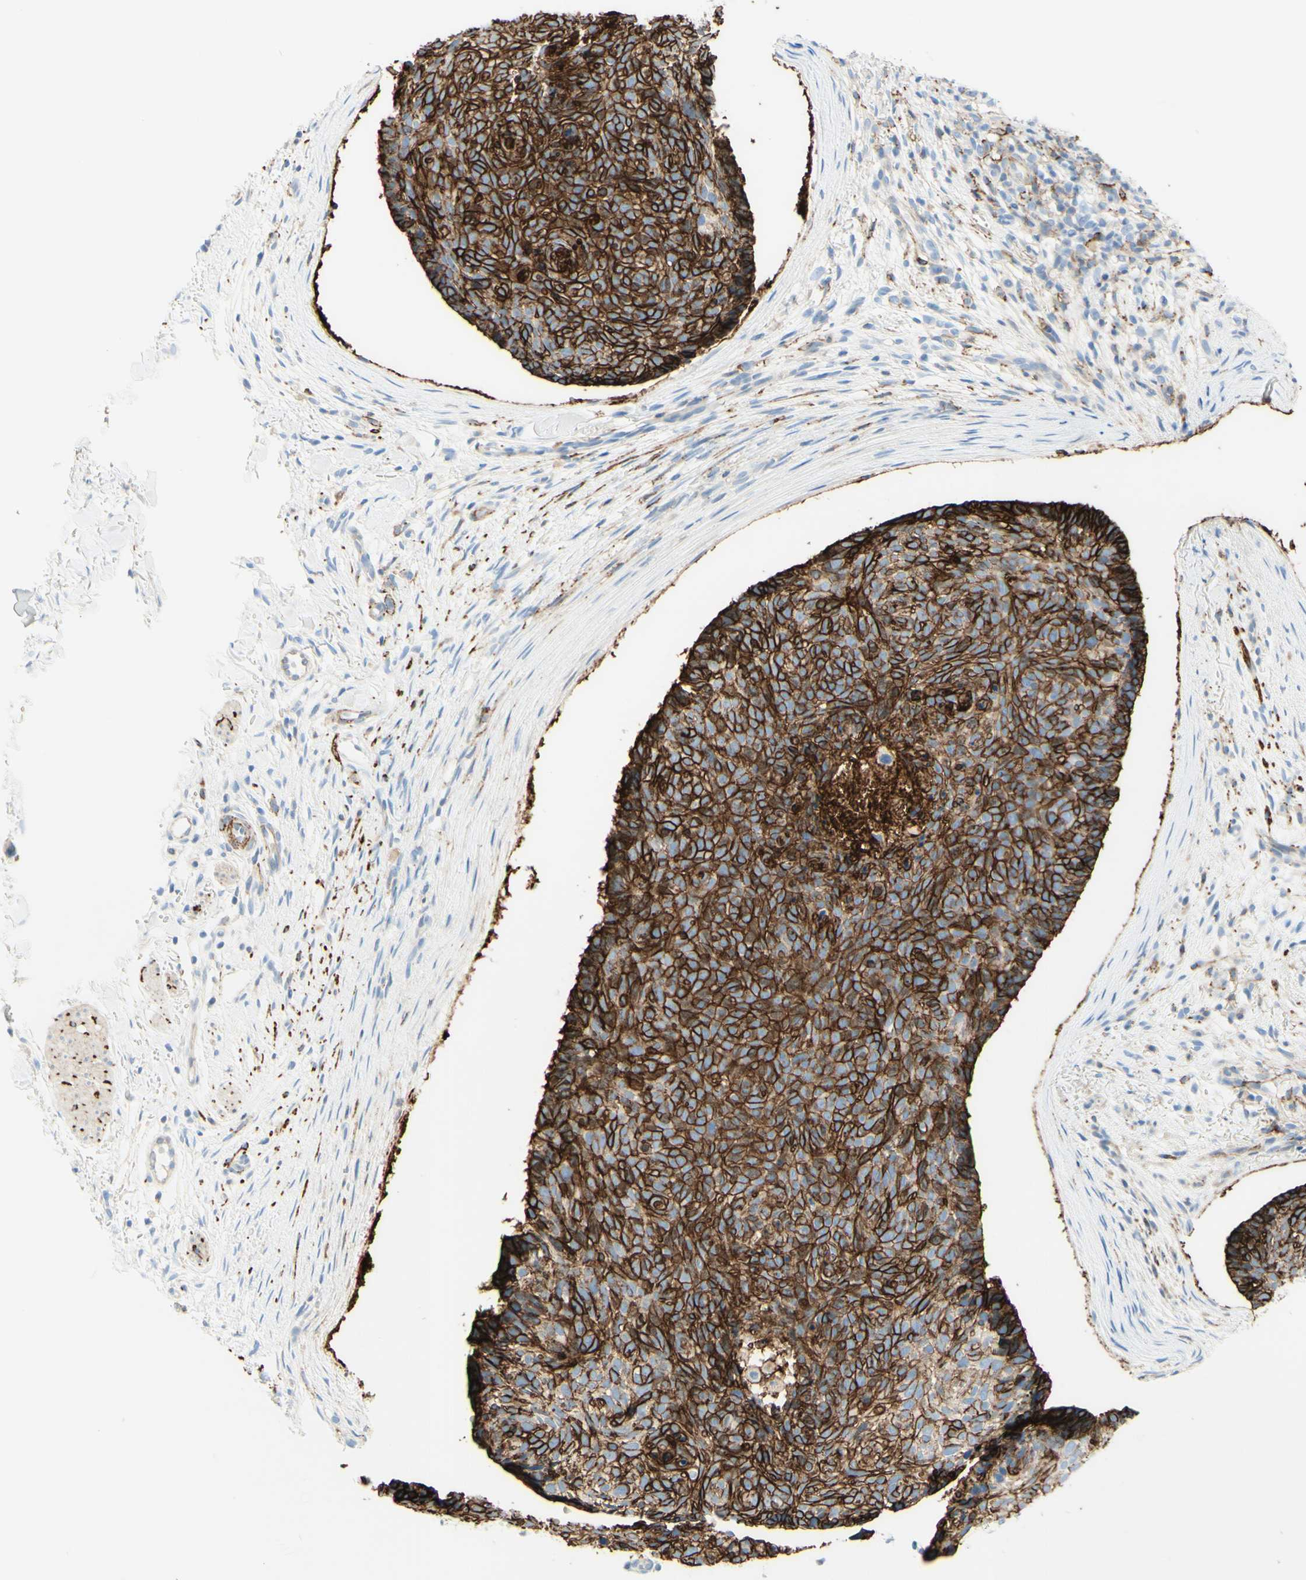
{"staining": {"intensity": "strong", "quantity": ">75%", "location": "cytoplasmic/membranous"}, "tissue": "skin cancer", "cell_type": "Tumor cells", "image_type": "cancer", "snomed": [{"axis": "morphology", "description": "Normal tissue, NOS"}, {"axis": "morphology", "description": "Basal cell carcinoma"}, {"axis": "topography", "description": "Skin"}], "caption": "The image reveals staining of skin basal cell carcinoma, revealing strong cytoplasmic/membranous protein positivity (brown color) within tumor cells. (DAB = brown stain, brightfield microscopy at high magnification).", "gene": "ALCAM", "patient": {"sex": "female", "age": 56}}